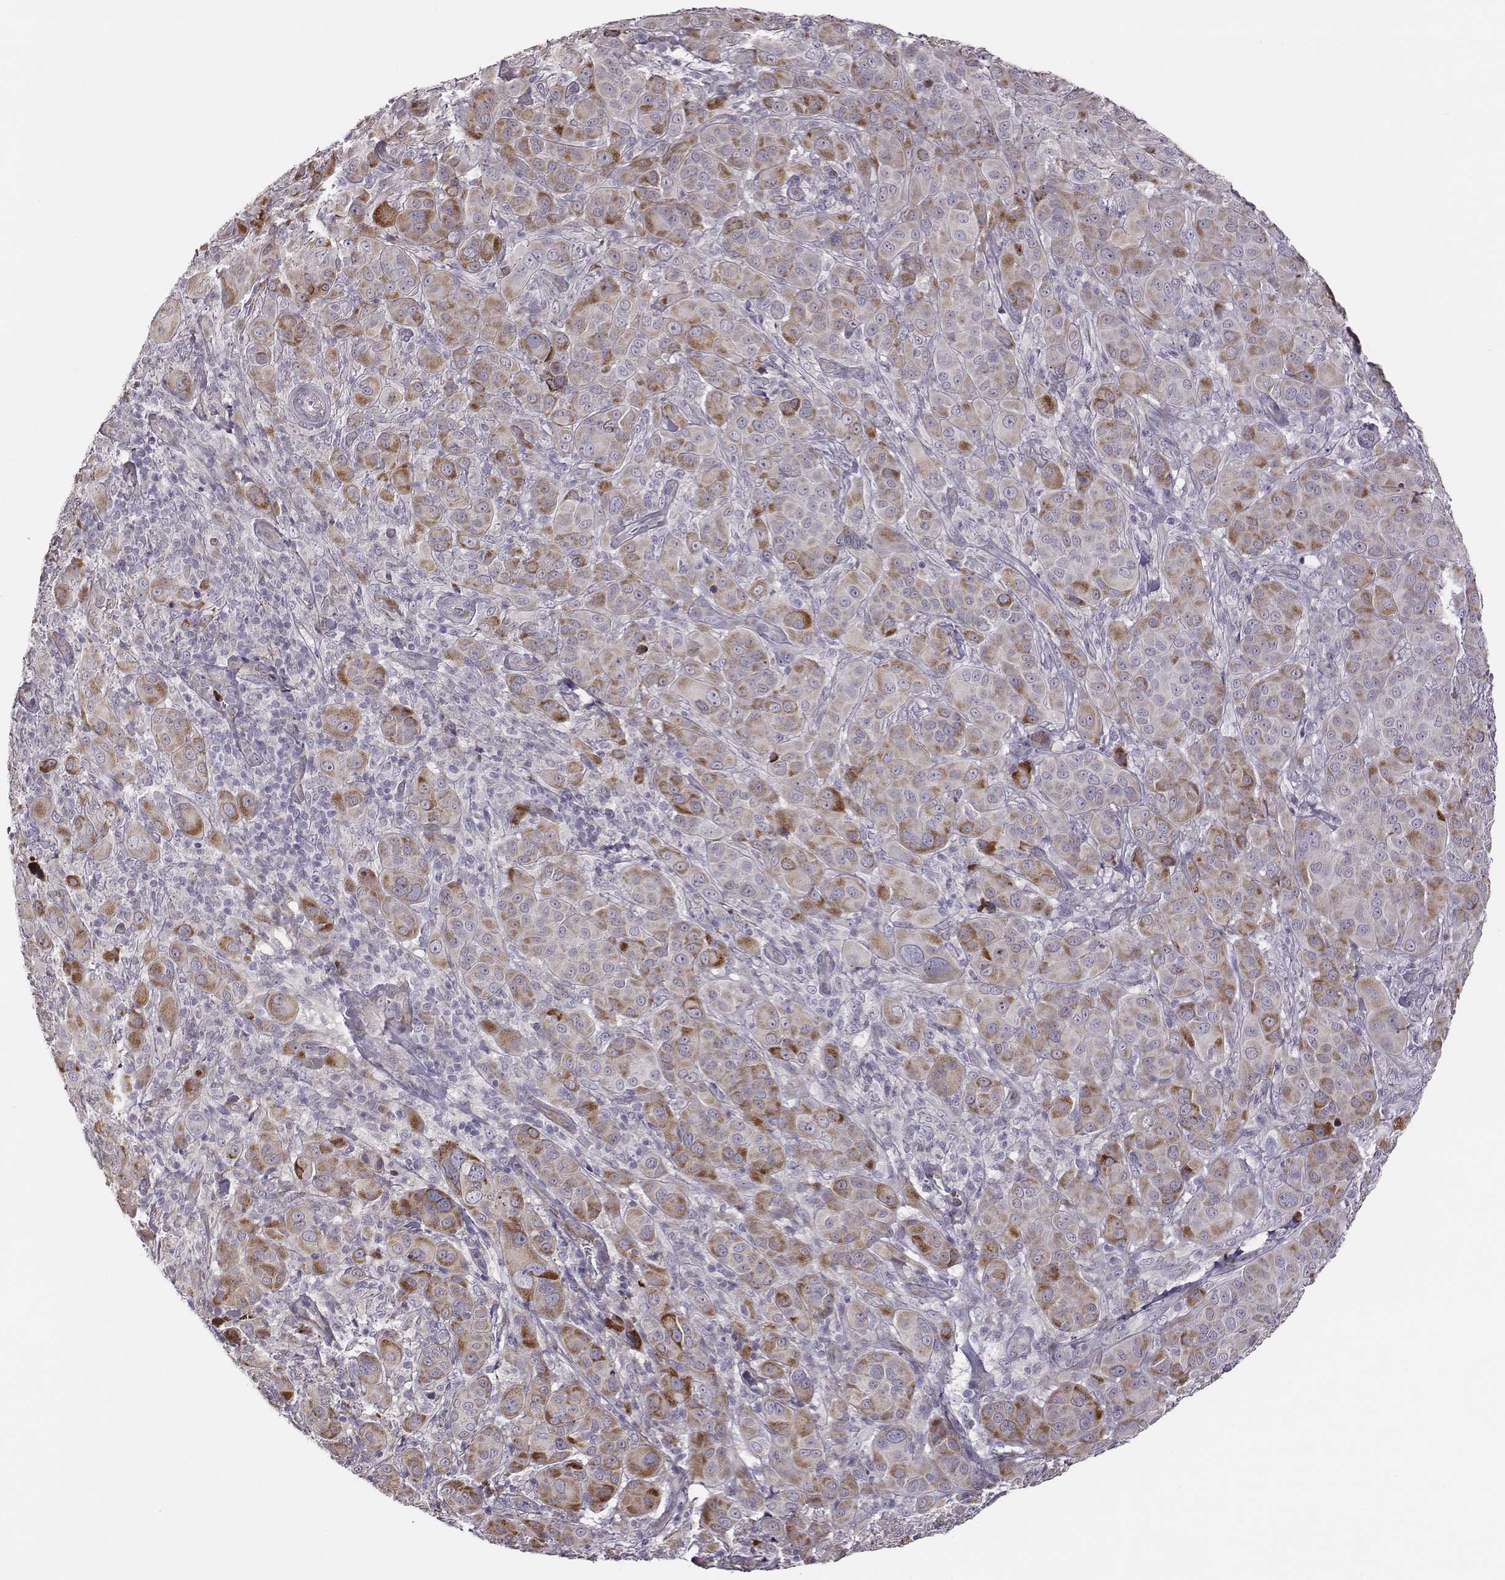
{"staining": {"intensity": "moderate", "quantity": ">75%", "location": "cytoplasmic/membranous"}, "tissue": "melanoma", "cell_type": "Tumor cells", "image_type": "cancer", "snomed": [{"axis": "morphology", "description": "Malignant melanoma, NOS"}, {"axis": "topography", "description": "Skin"}], "caption": "Human melanoma stained with a protein marker reveals moderate staining in tumor cells.", "gene": "SELENOI", "patient": {"sex": "female", "age": 87}}